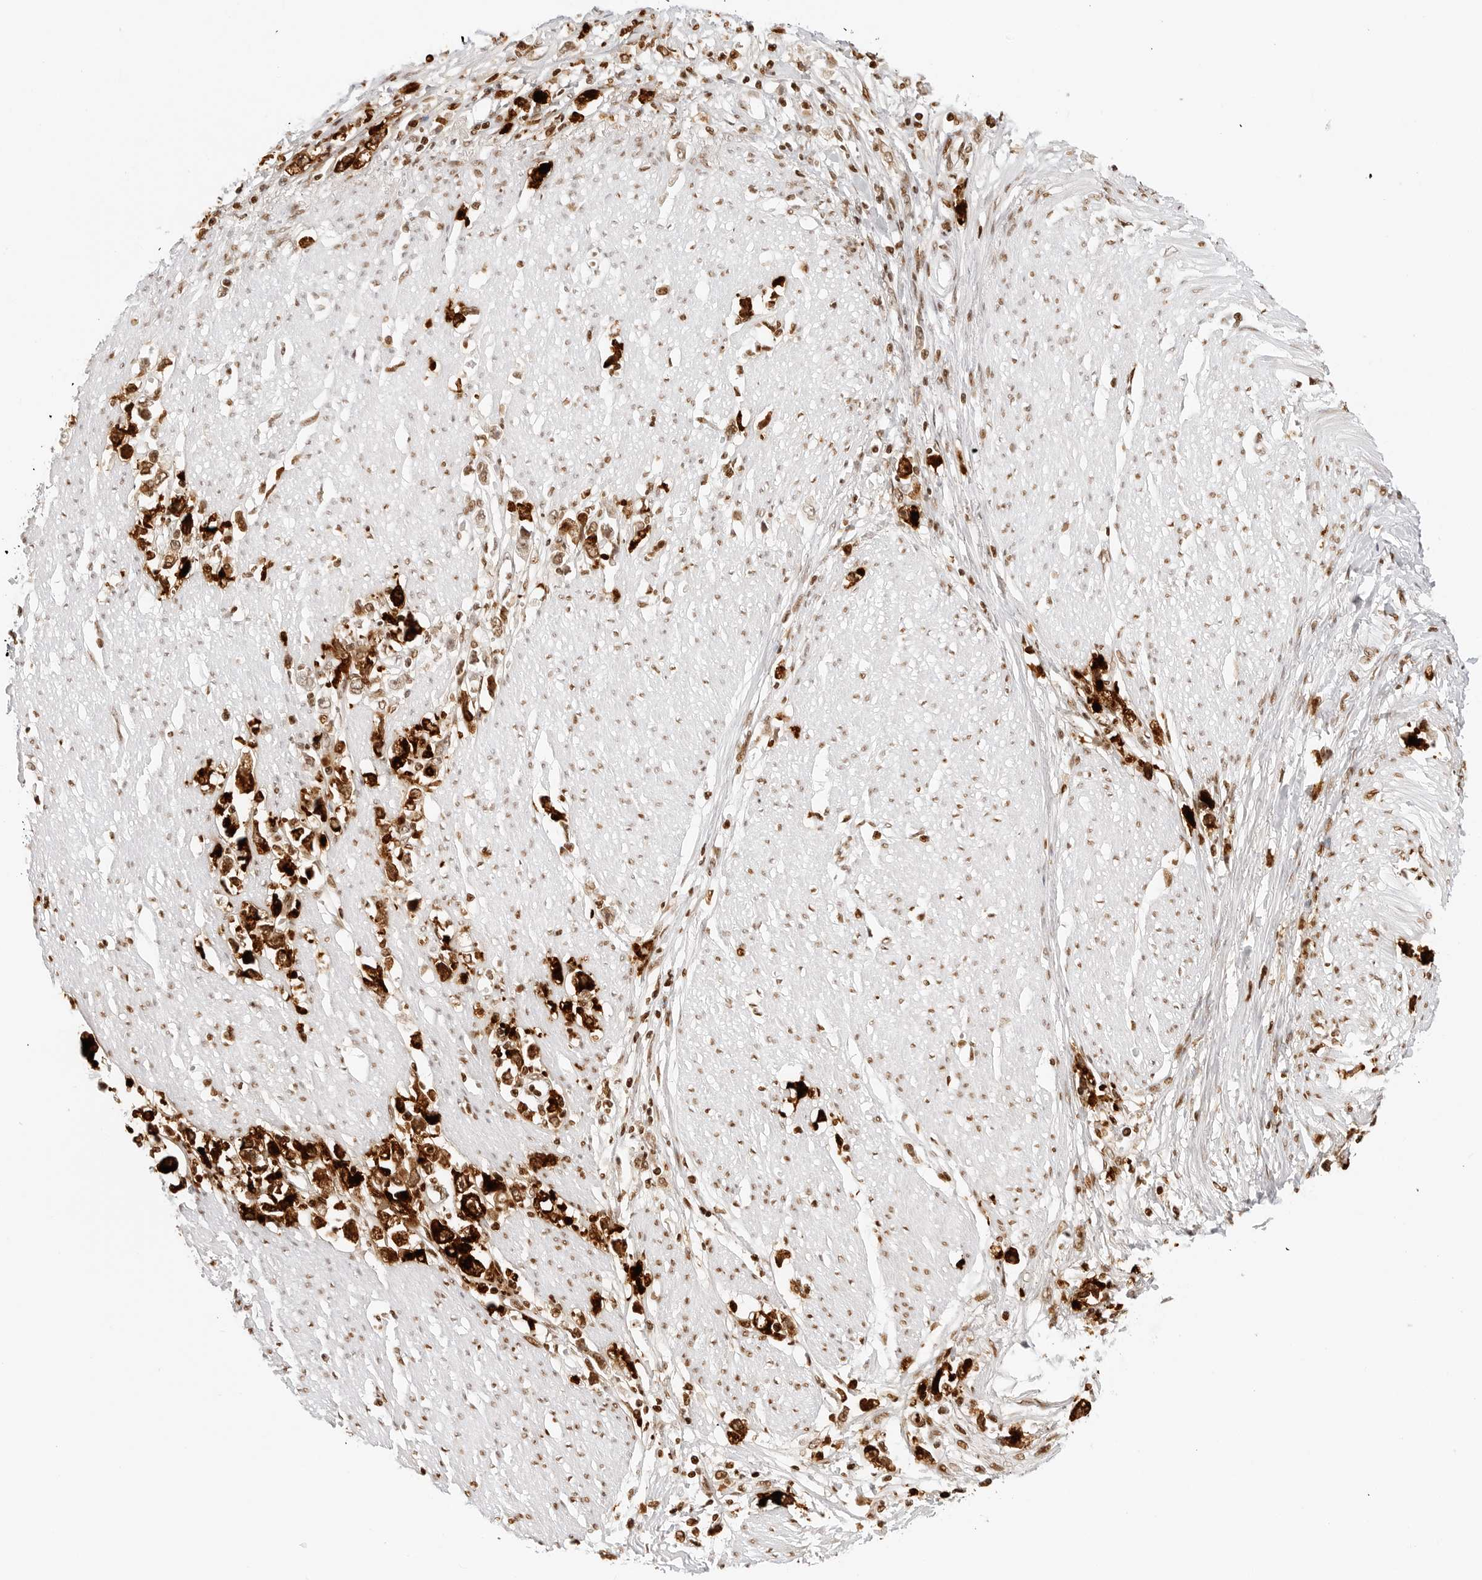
{"staining": {"intensity": "strong", "quantity": ">75%", "location": "cytoplasmic/membranous"}, "tissue": "stomach cancer", "cell_type": "Tumor cells", "image_type": "cancer", "snomed": [{"axis": "morphology", "description": "Adenocarcinoma, NOS"}, {"axis": "topography", "description": "Stomach"}], "caption": "Protein staining shows strong cytoplasmic/membranous positivity in approximately >75% of tumor cells in stomach adenocarcinoma. Nuclei are stained in blue.", "gene": "TFF2", "patient": {"sex": "female", "age": 59}}